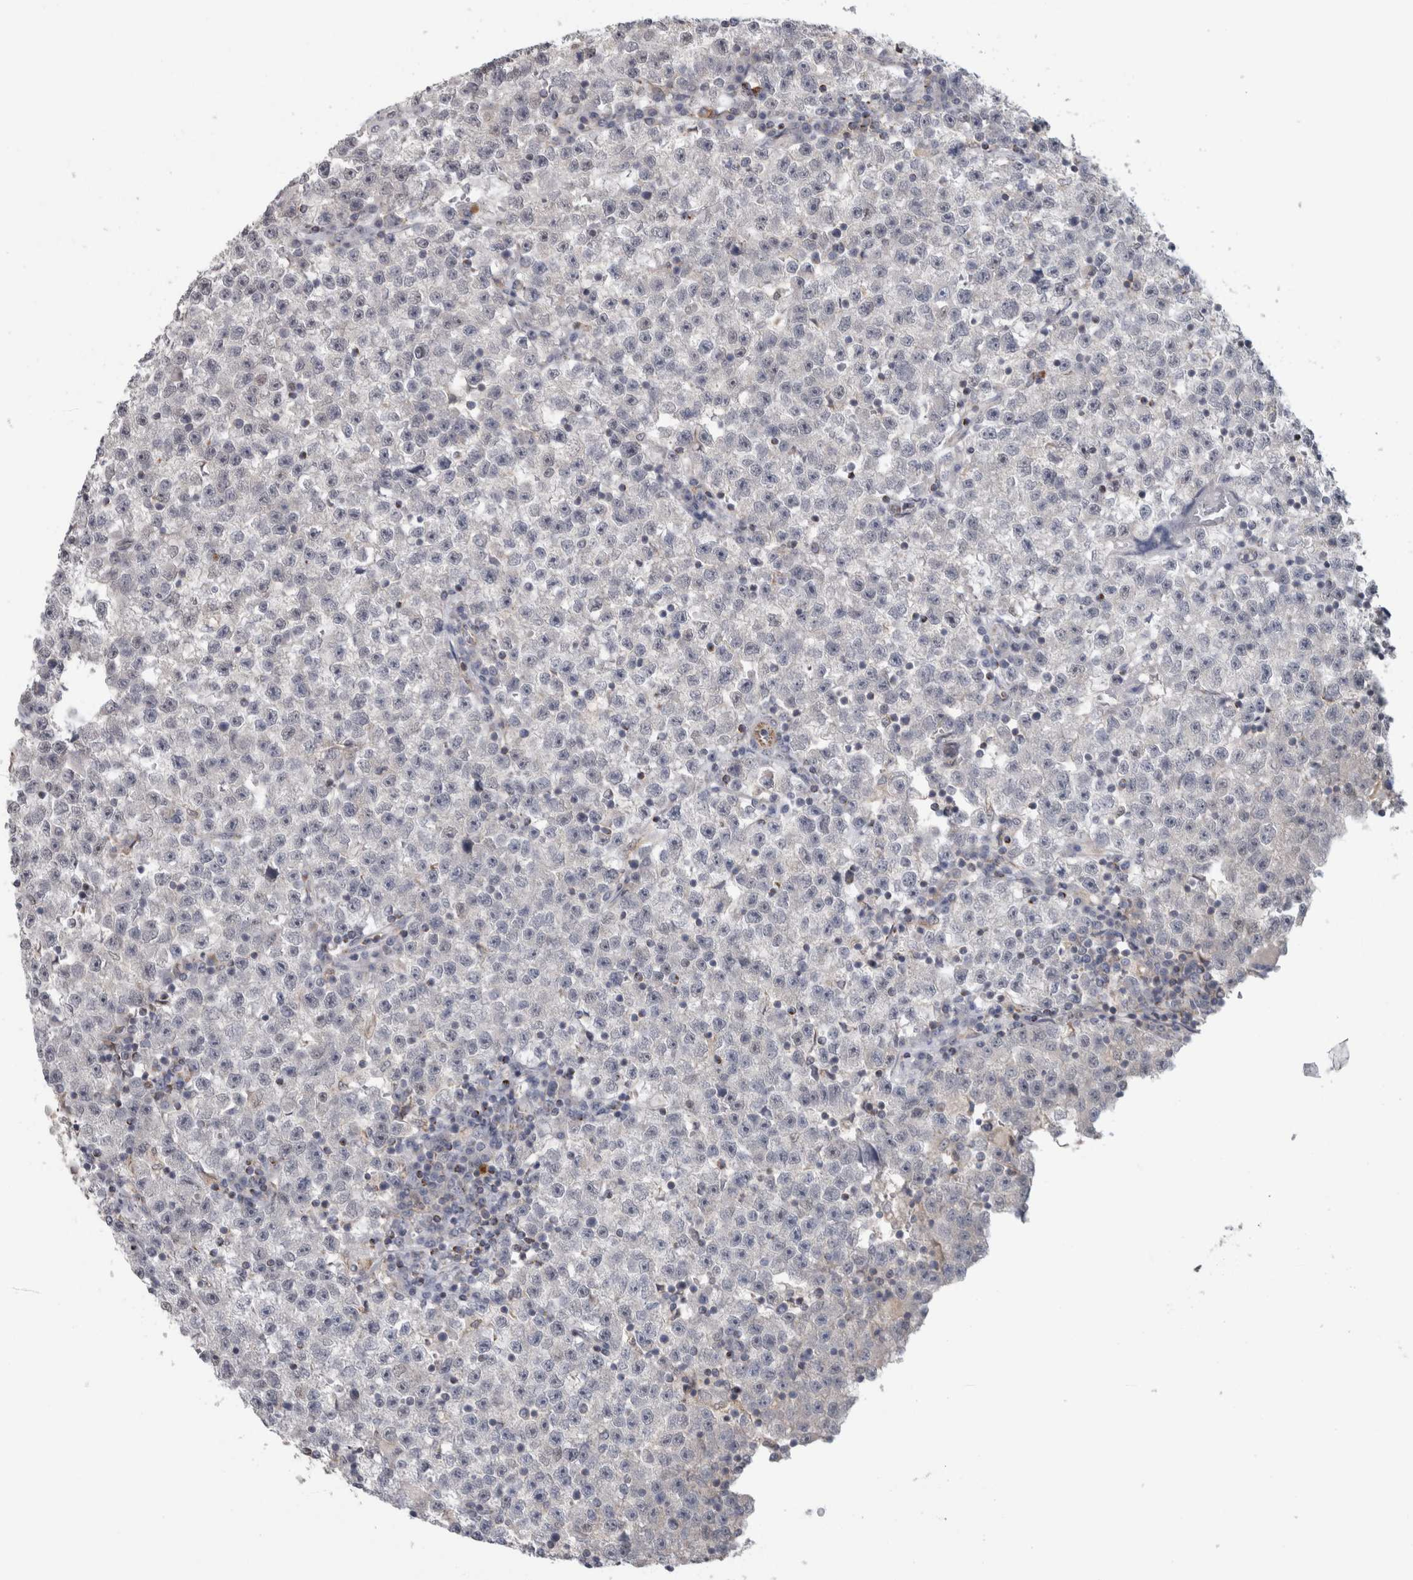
{"staining": {"intensity": "negative", "quantity": "none", "location": "none"}, "tissue": "testis cancer", "cell_type": "Tumor cells", "image_type": "cancer", "snomed": [{"axis": "morphology", "description": "Seminoma, NOS"}, {"axis": "topography", "description": "Testis"}], "caption": "The immunohistochemistry (IHC) histopathology image has no significant positivity in tumor cells of testis cancer (seminoma) tissue. (Brightfield microscopy of DAB IHC at high magnification).", "gene": "RAB18", "patient": {"sex": "male", "age": 22}}